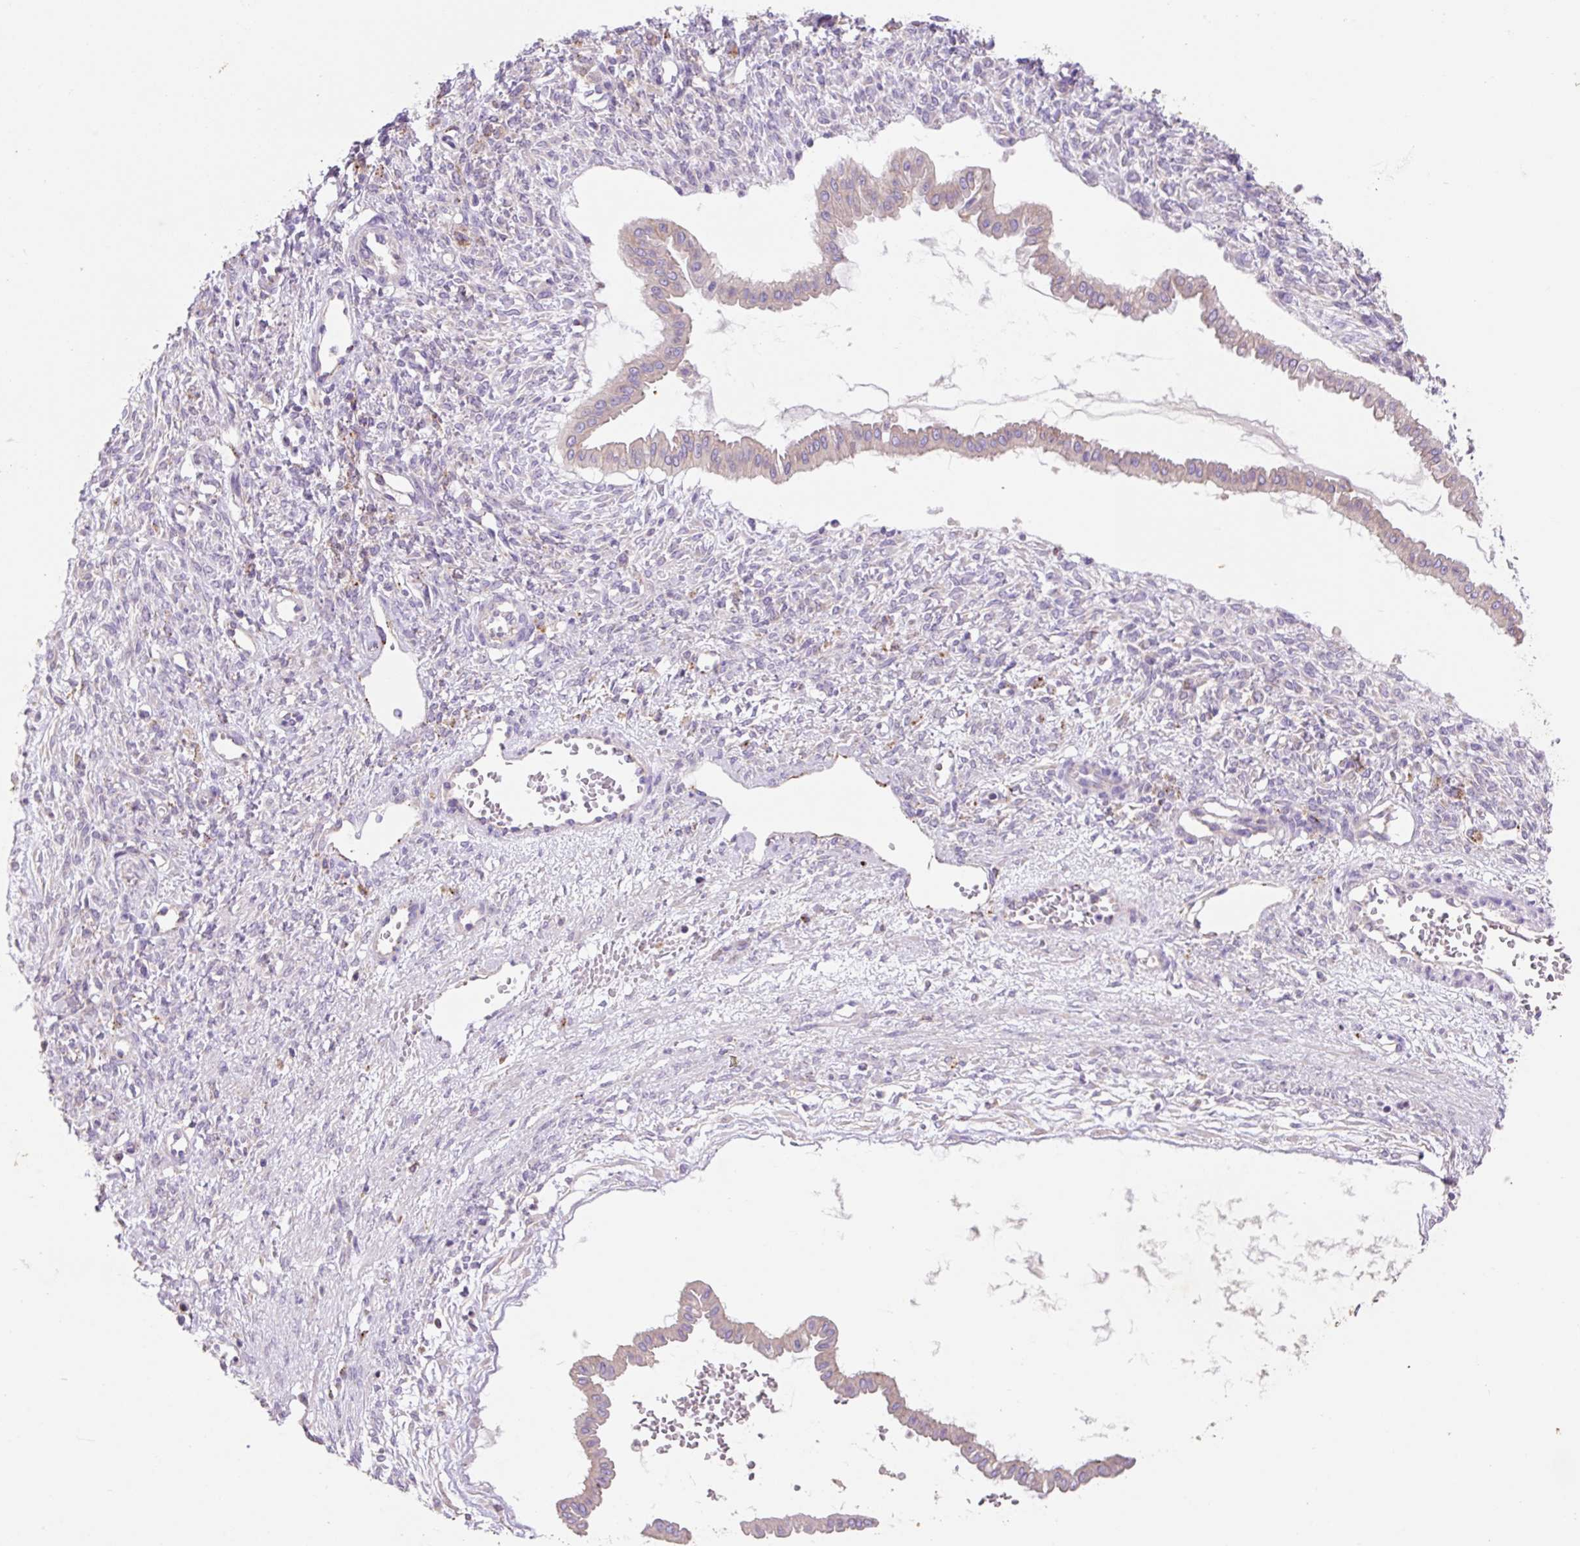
{"staining": {"intensity": "weak", "quantity": "<25%", "location": "cytoplasmic/membranous"}, "tissue": "ovarian cancer", "cell_type": "Tumor cells", "image_type": "cancer", "snomed": [{"axis": "morphology", "description": "Cystadenocarcinoma, mucinous, NOS"}, {"axis": "topography", "description": "Ovary"}], "caption": "Immunohistochemistry of human mucinous cystadenocarcinoma (ovarian) exhibits no positivity in tumor cells.", "gene": "HEXA", "patient": {"sex": "female", "age": 73}}